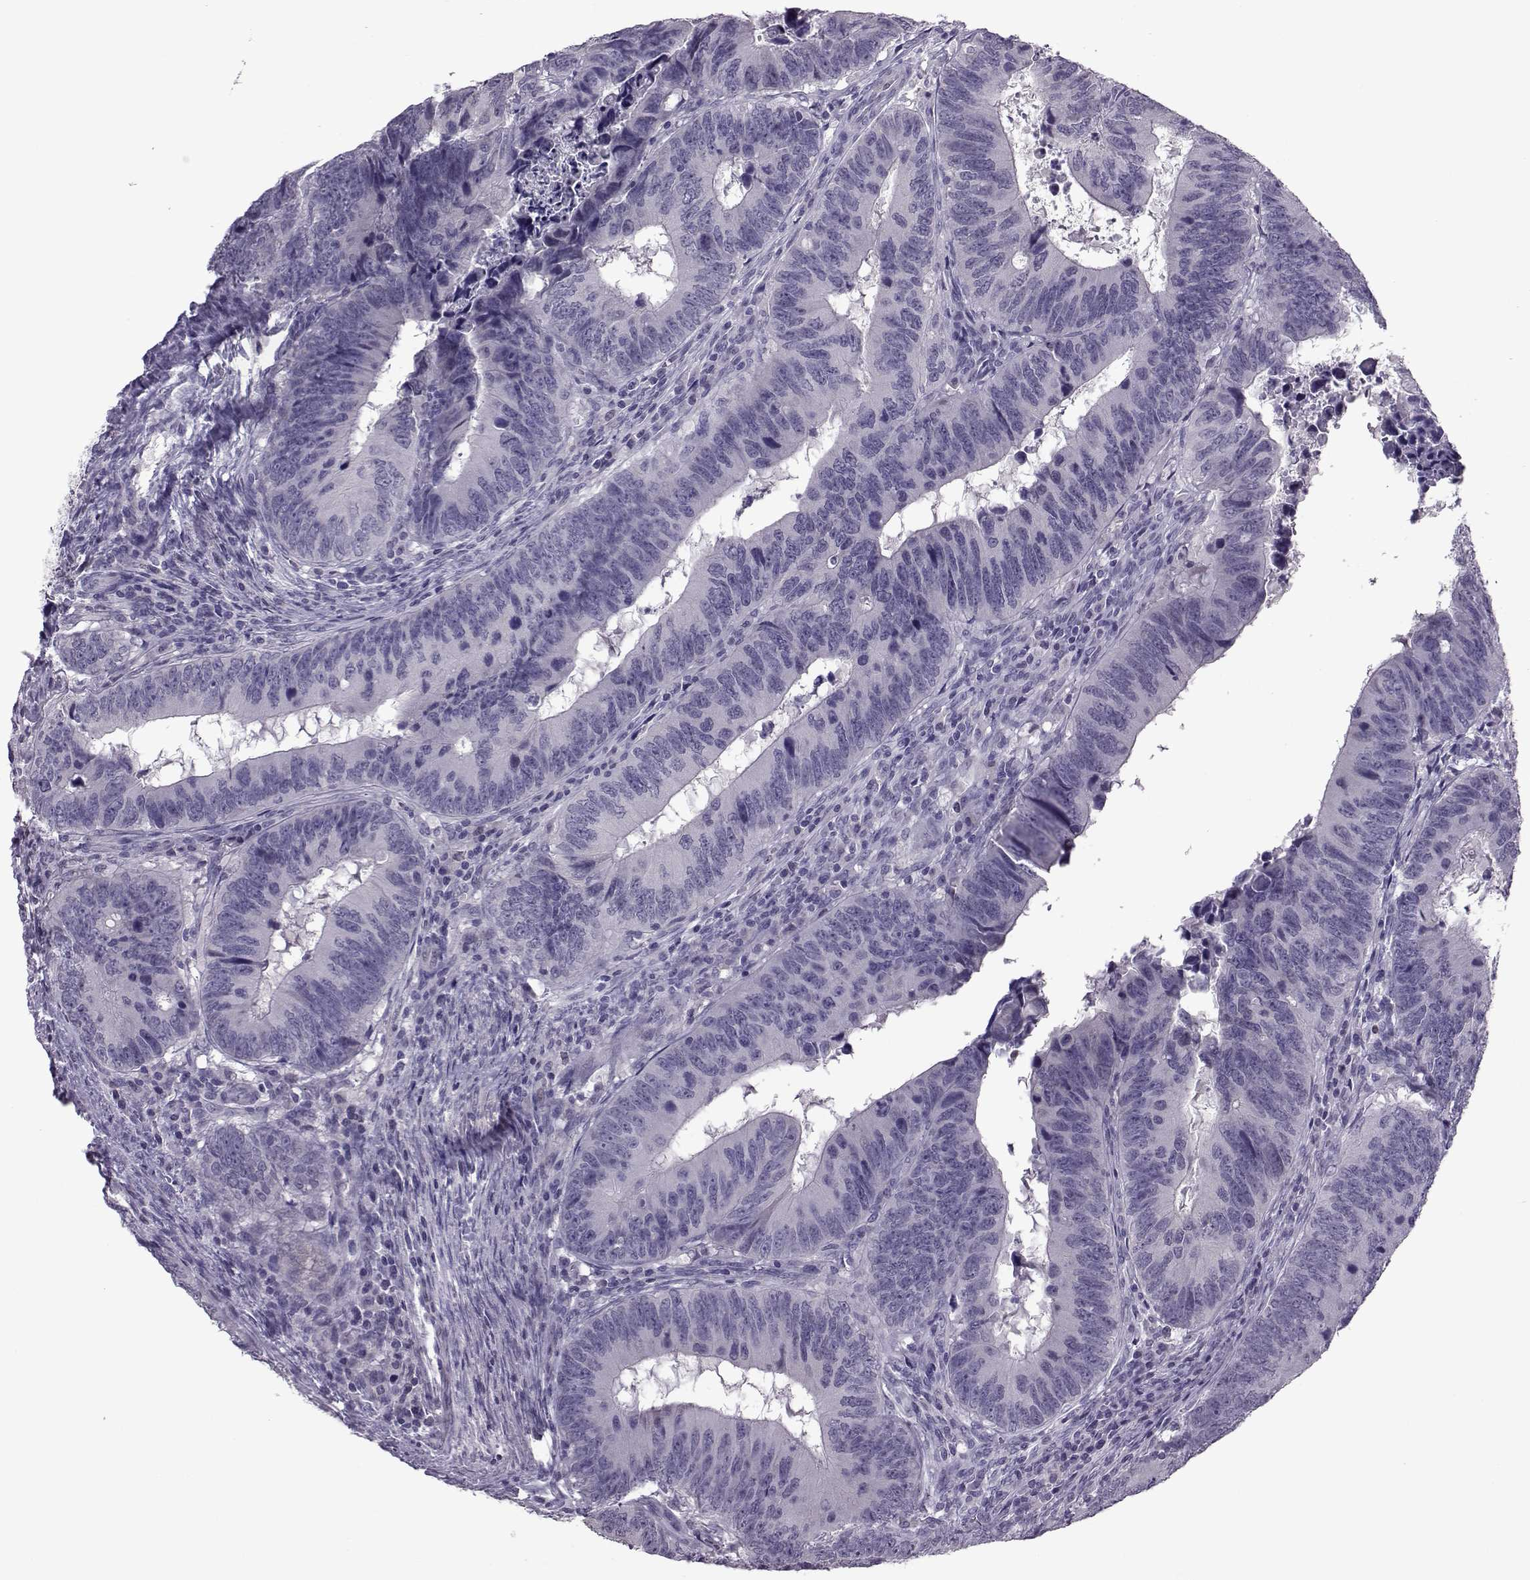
{"staining": {"intensity": "negative", "quantity": "none", "location": "none"}, "tissue": "colorectal cancer", "cell_type": "Tumor cells", "image_type": "cancer", "snomed": [{"axis": "morphology", "description": "Adenocarcinoma, NOS"}, {"axis": "topography", "description": "Colon"}], "caption": "A photomicrograph of human colorectal cancer (adenocarcinoma) is negative for staining in tumor cells. (Stains: DAB (3,3'-diaminobenzidine) immunohistochemistry (IHC) with hematoxylin counter stain, Microscopy: brightfield microscopy at high magnification).", "gene": "ASRGL1", "patient": {"sex": "female", "age": 82}}